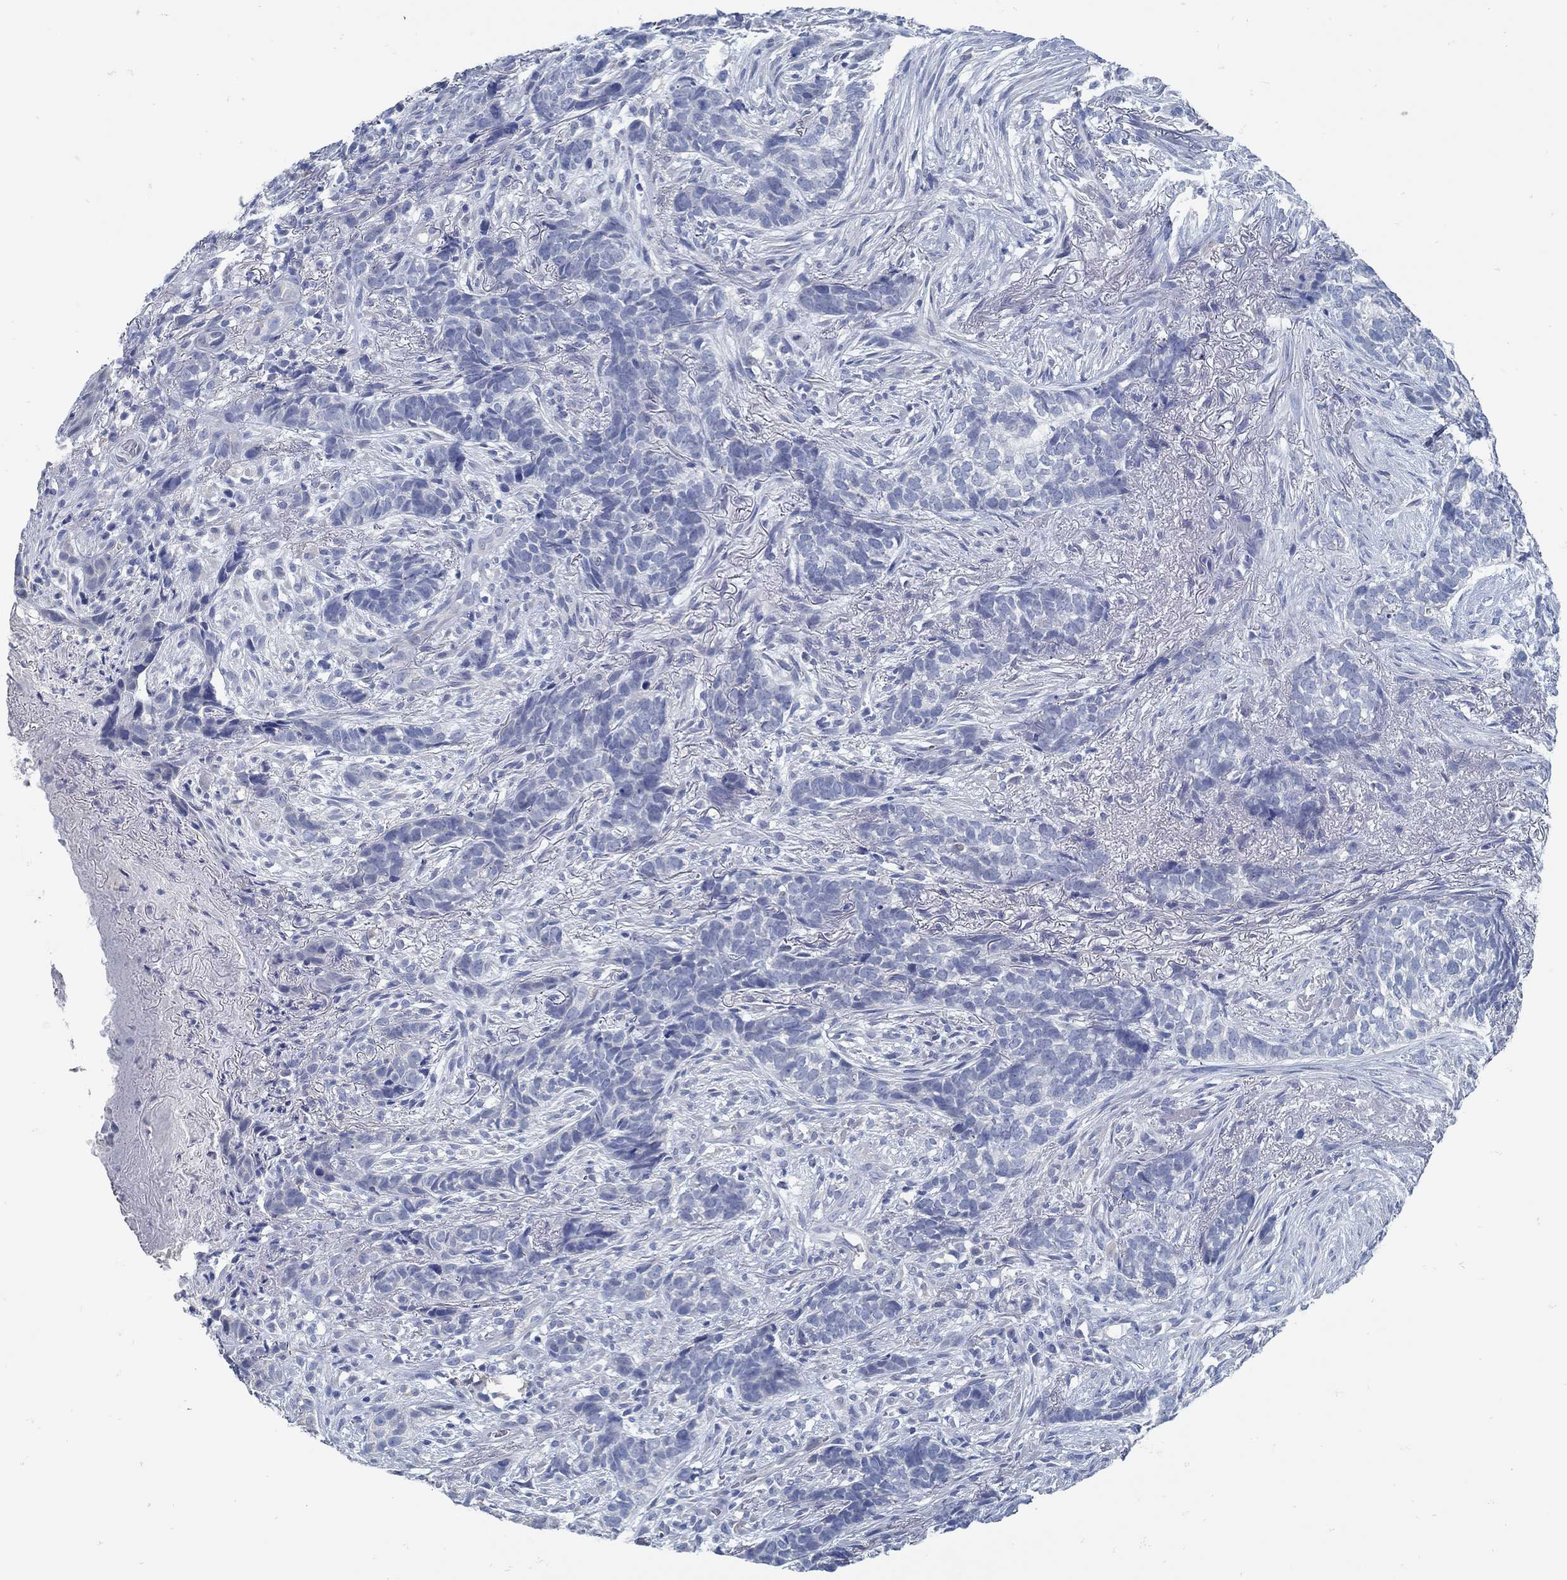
{"staining": {"intensity": "negative", "quantity": "none", "location": "none"}, "tissue": "skin cancer", "cell_type": "Tumor cells", "image_type": "cancer", "snomed": [{"axis": "morphology", "description": "Basal cell carcinoma"}, {"axis": "topography", "description": "Skin"}], "caption": "An immunohistochemistry (IHC) micrograph of skin basal cell carcinoma is shown. There is no staining in tumor cells of skin basal cell carcinoma.", "gene": "ZFAND4", "patient": {"sex": "female", "age": 69}}